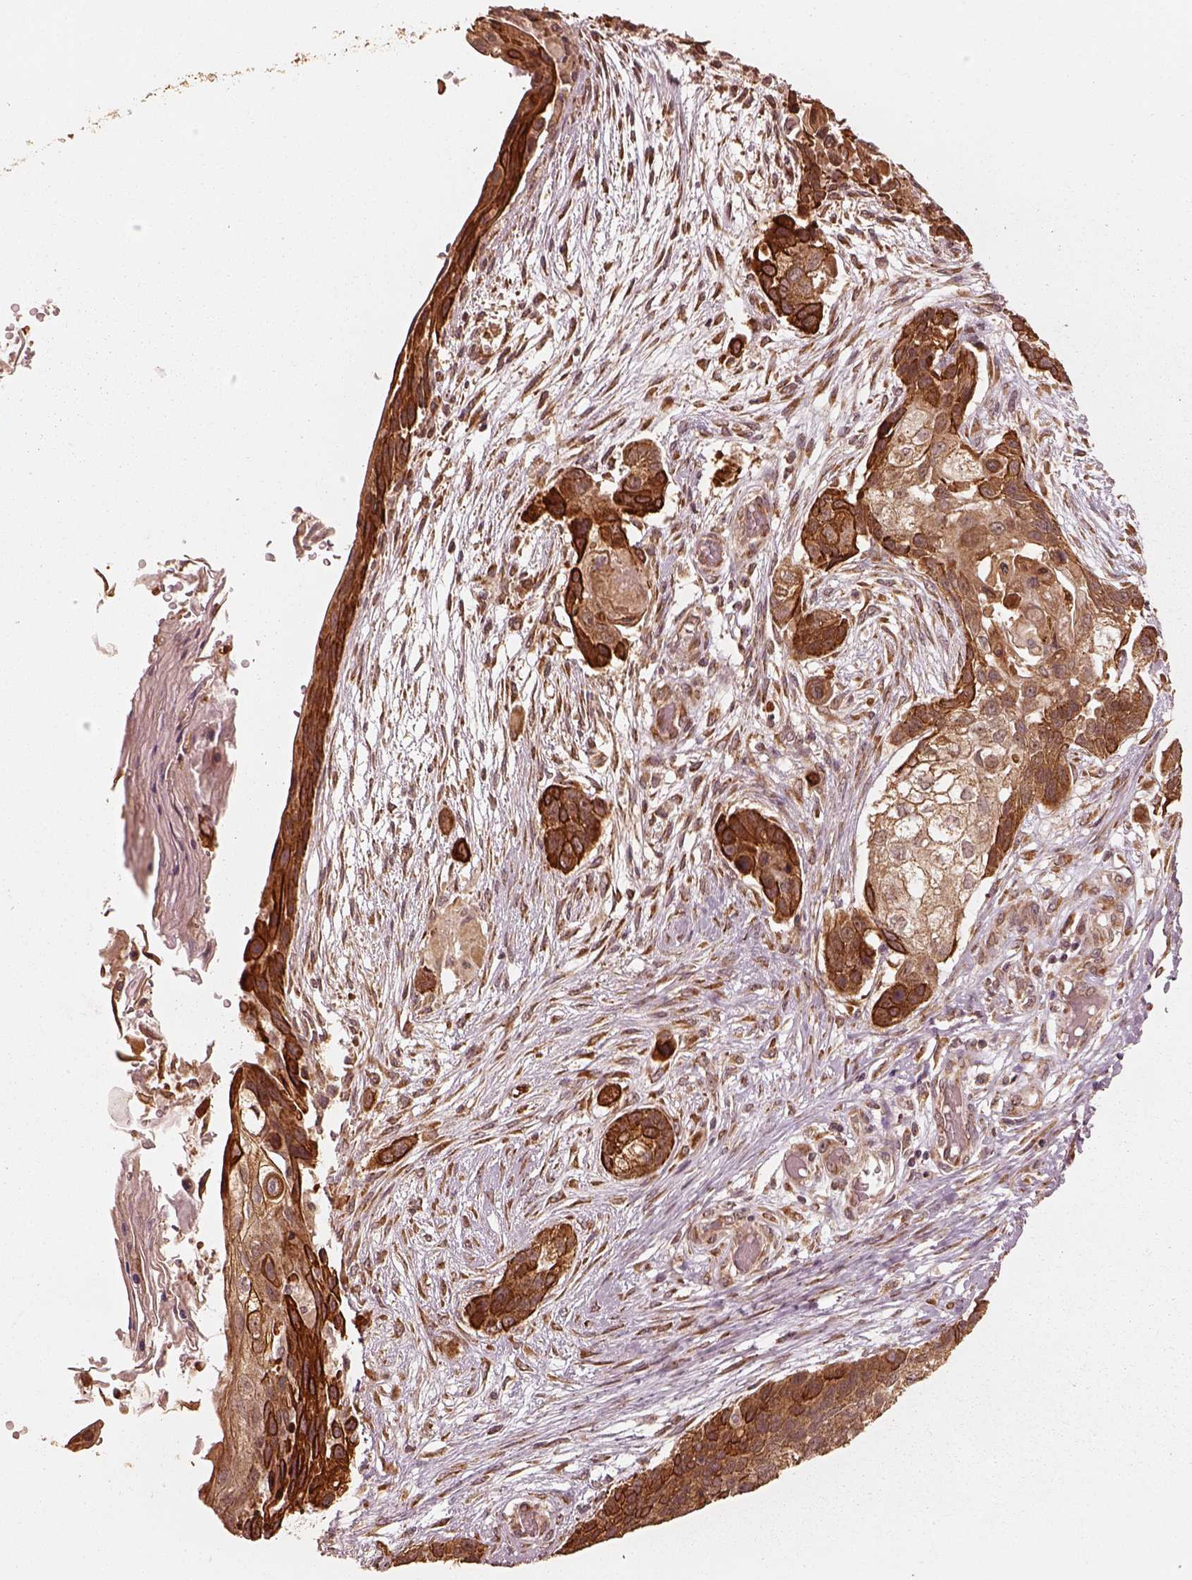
{"staining": {"intensity": "strong", "quantity": ">75%", "location": "cytoplasmic/membranous"}, "tissue": "lung cancer", "cell_type": "Tumor cells", "image_type": "cancer", "snomed": [{"axis": "morphology", "description": "Squamous cell carcinoma, NOS"}, {"axis": "topography", "description": "Lung"}], "caption": "Immunohistochemical staining of human squamous cell carcinoma (lung) exhibits strong cytoplasmic/membranous protein expression in approximately >75% of tumor cells.", "gene": "DNAJC25", "patient": {"sex": "male", "age": 69}}